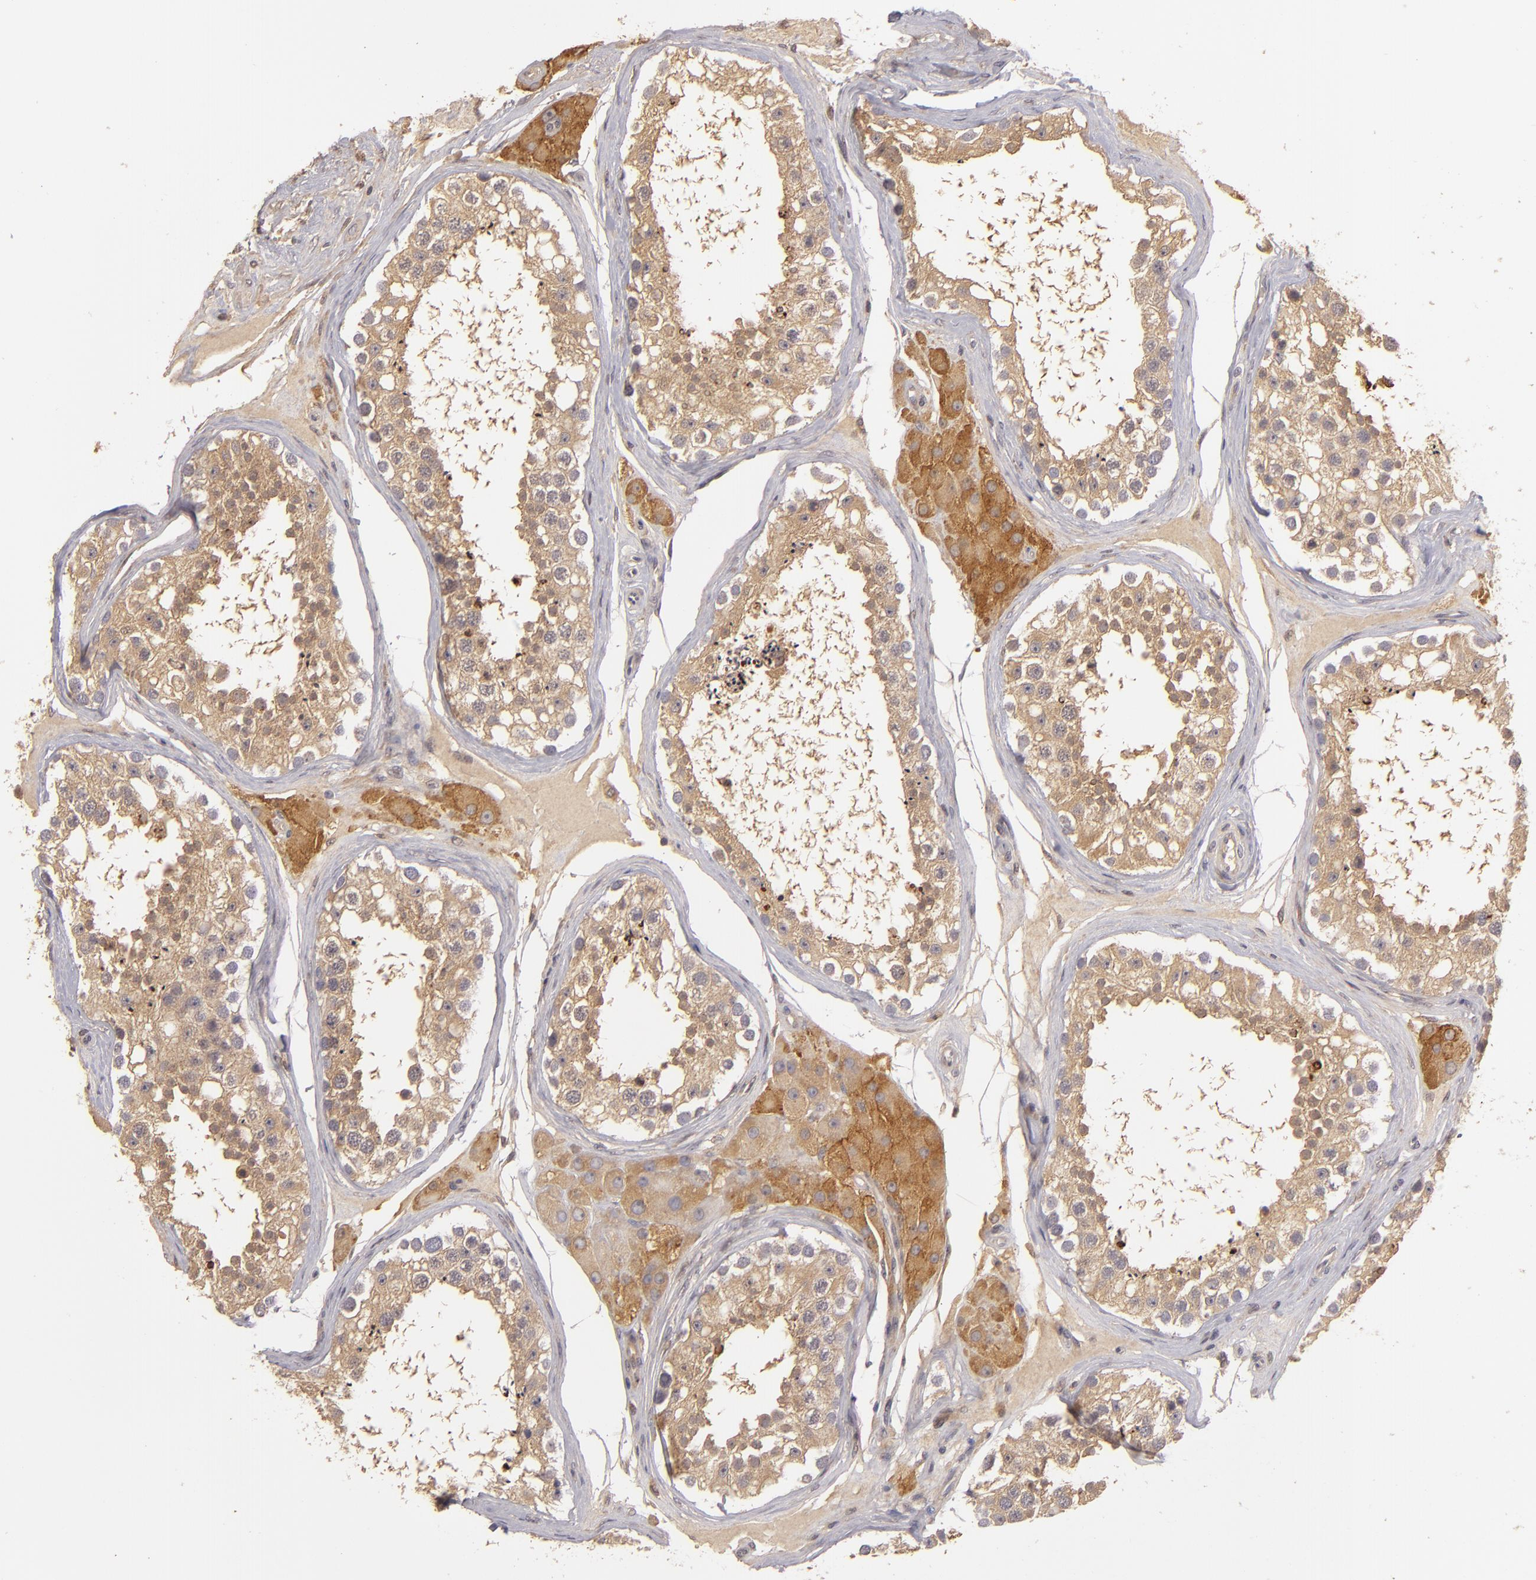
{"staining": {"intensity": "moderate", "quantity": ">75%", "location": "cytoplasmic/membranous"}, "tissue": "testis", "cell_type": "Cells in seminiferous ducts", "image_type": "normal", "snomed": [{"axis": "morphology", "description": "Normal tissue, NOS"}, {"axis": "topography", "description": "Testis"}], "caption": "This is a micrograph of immunohistochemistry staining of normal testis, which shows moderate expression in the cytoplasmic/membranous of cells in seminiferous ducts.", "gene": "PRKCD", "patient": {"sex": "male", "age": 68}}